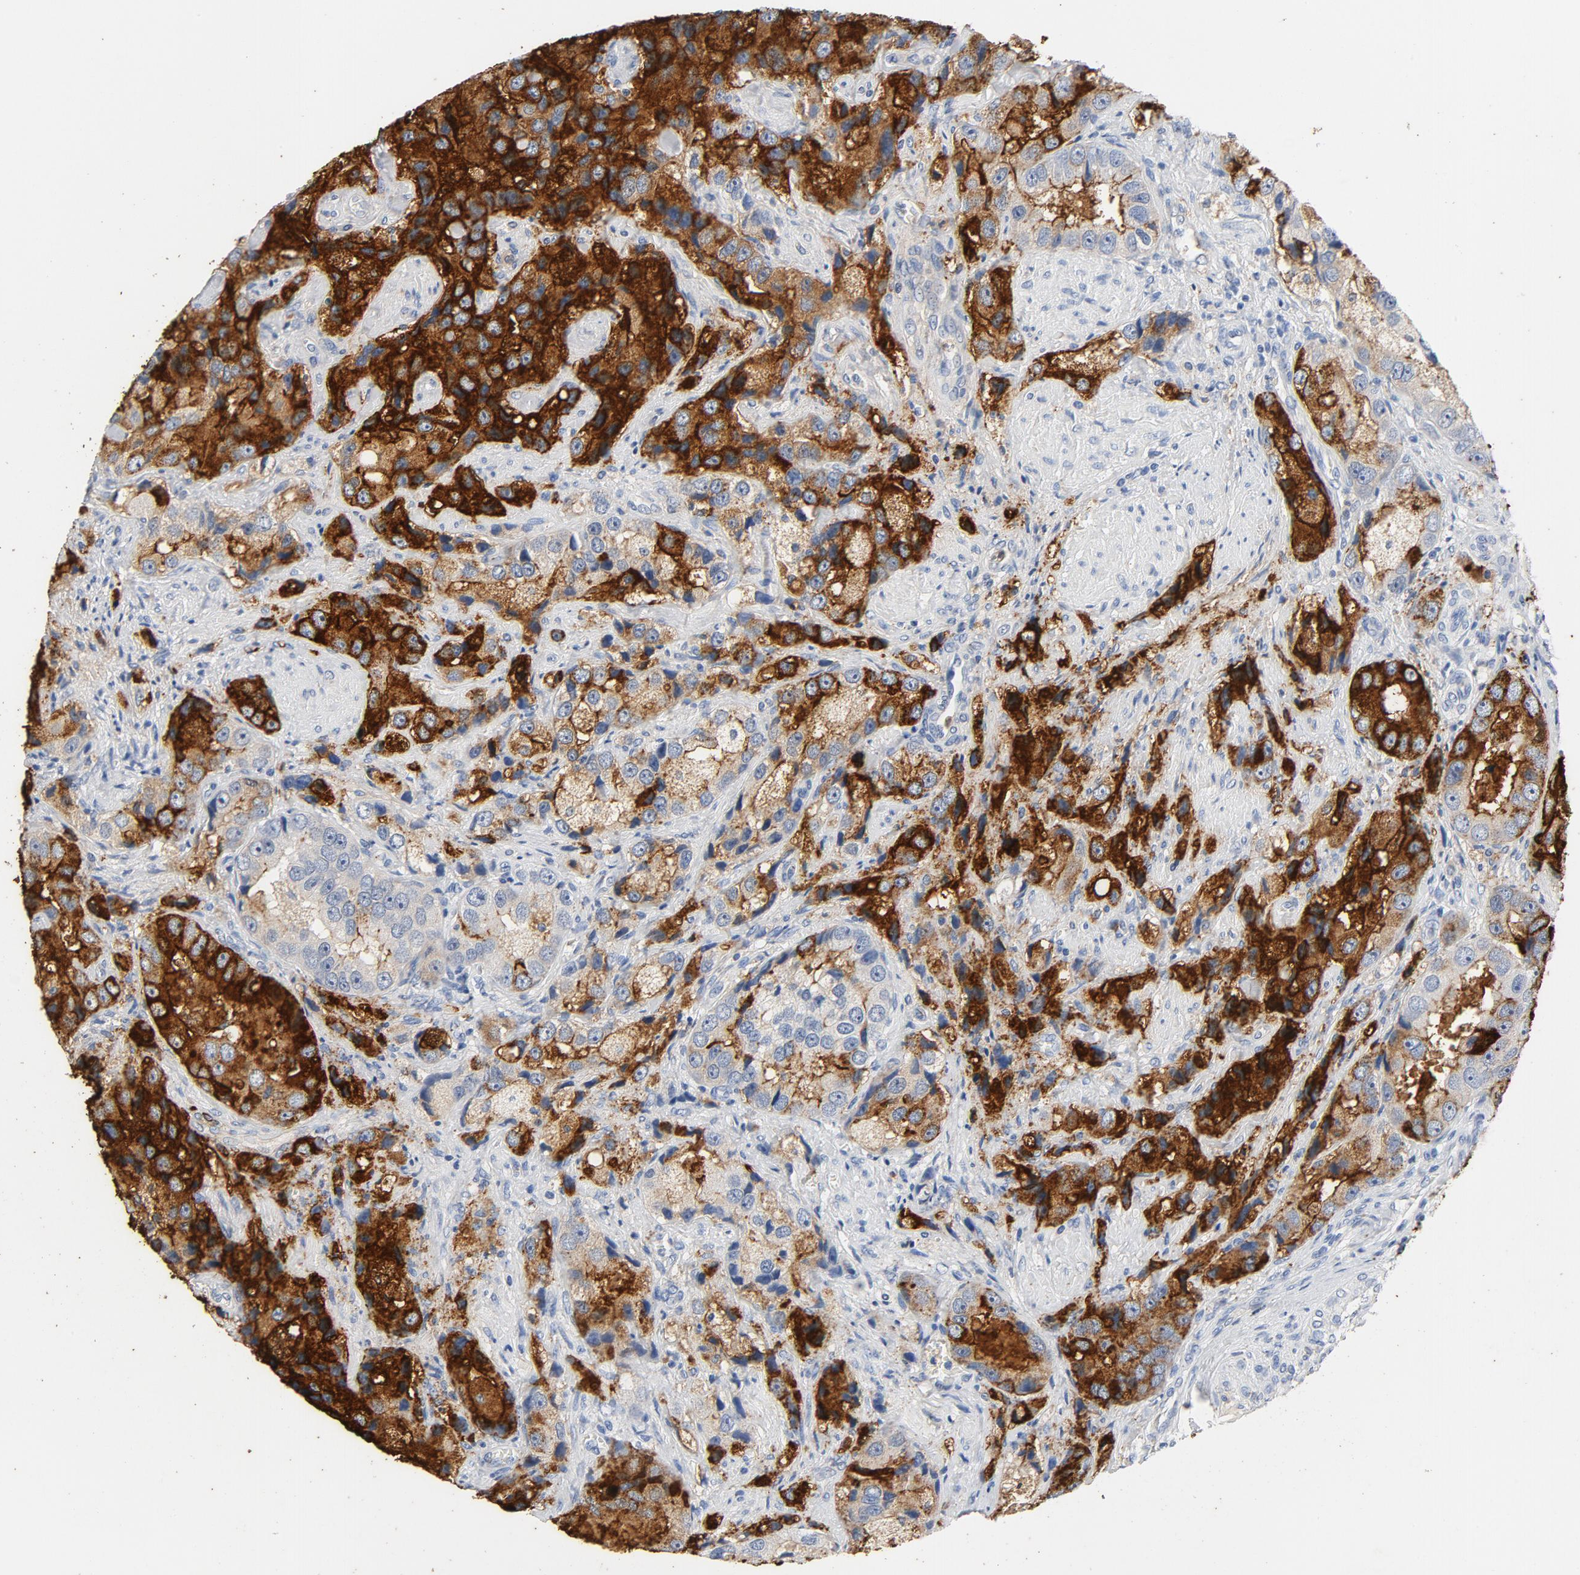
{"staining": {"intensity": "strong", "quantity": ">75%", "location": "cytoplasmic/membranous"}, "tissue": "prostate cancer", "cell_type": "Tumor cells", "image_type": "cancer", "snomed": [{"axis": "morphology", "description": "Adenocarcinoma, High grade"}, {"axis": "topography", "description": "Prostate"}], "caption": "Prostate adenocarcinoma (high-grade) stained with a protein marker exhibits strong staining in tumor cells.", "gene": "PTPRB", "patient": {"sex": "male", "age": 63}}